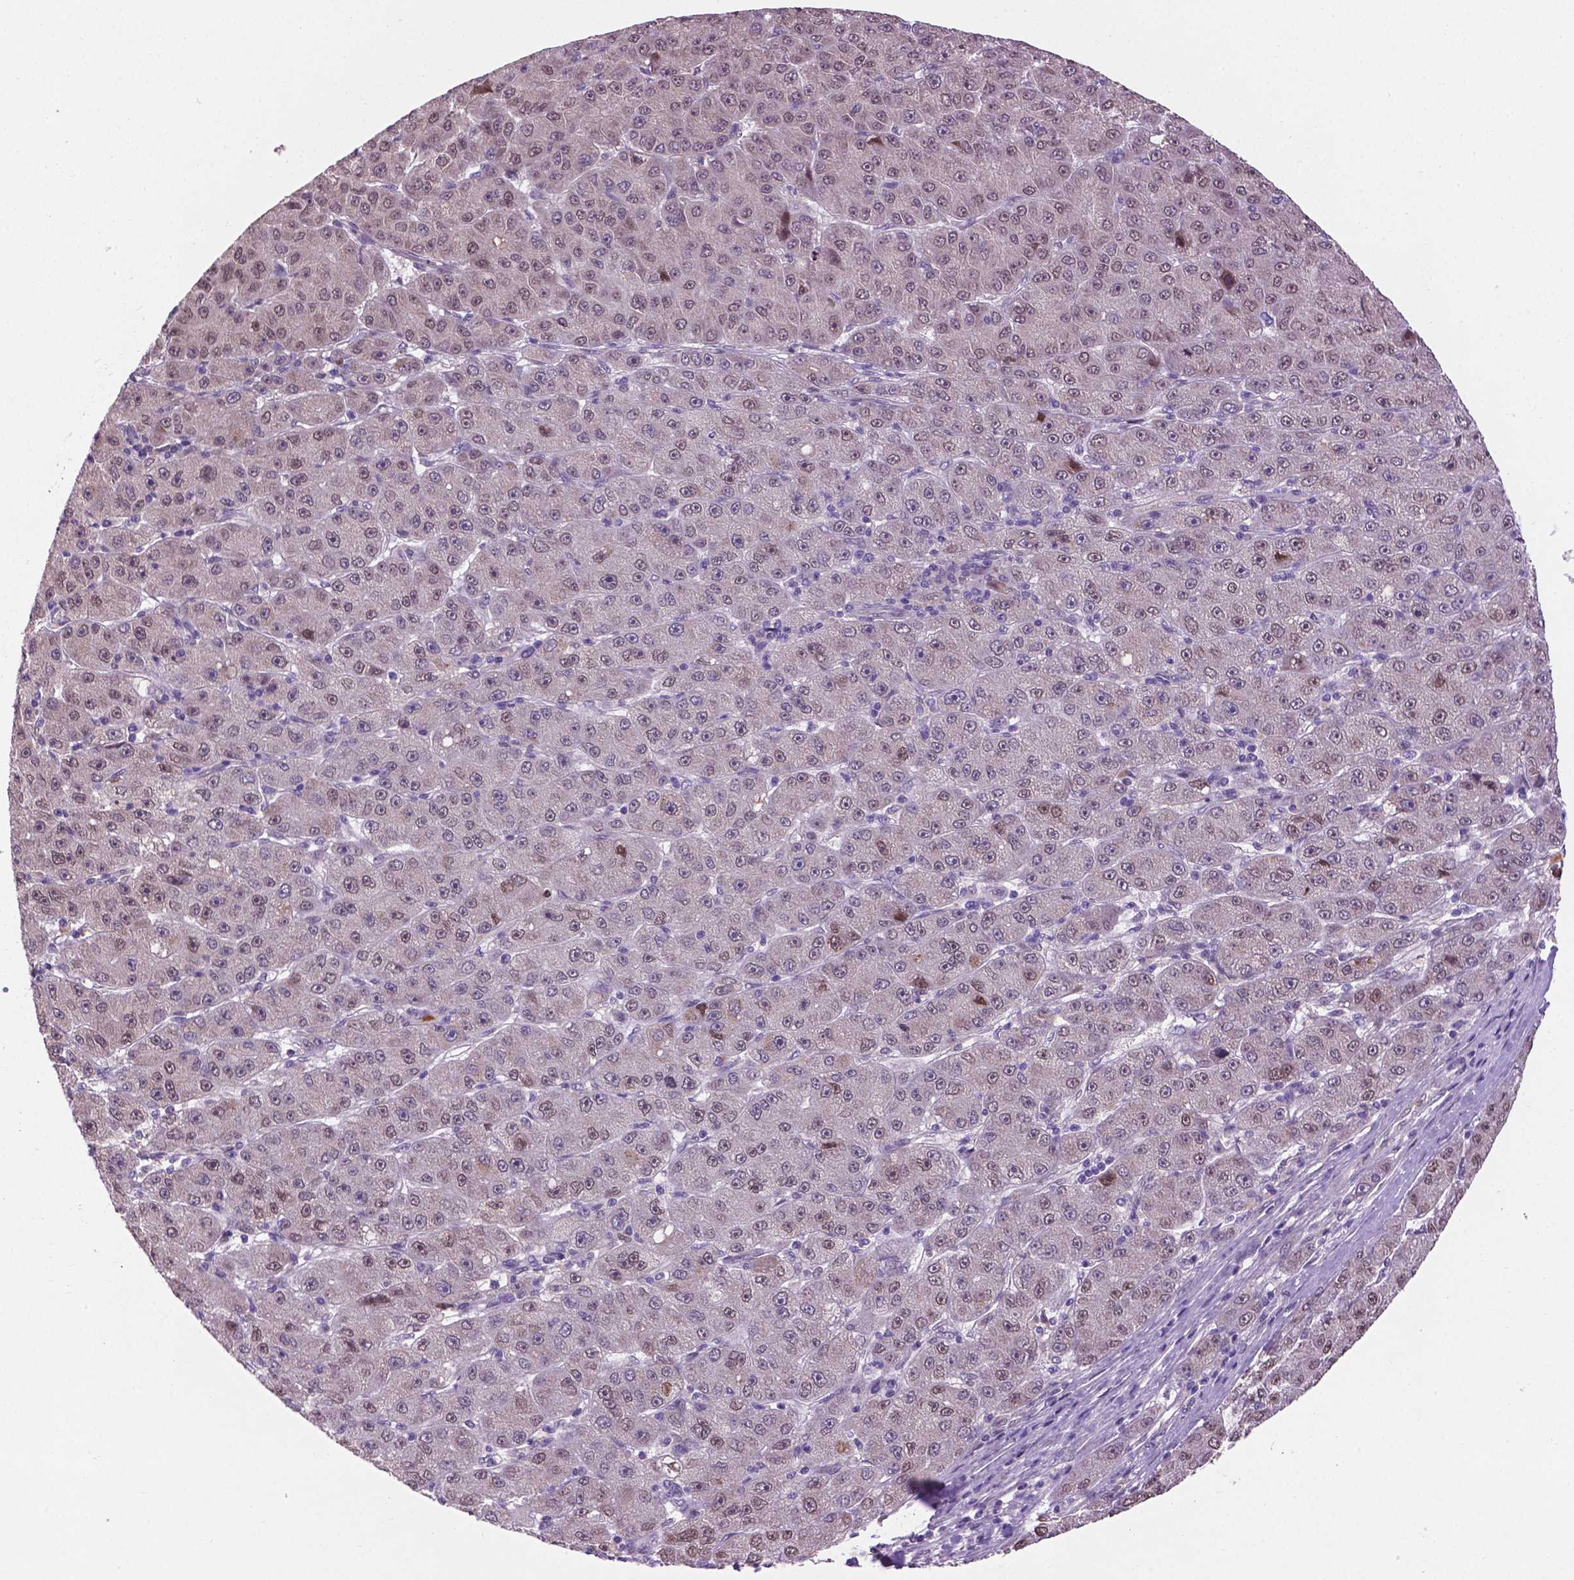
{"staining": {"intensity": "weak", "quantity": "25%-75%", "location": "nuclear"}, "tissue": "liver cancer", "cell_type": "Tumor cells", "image_type": "cancer", "snomed": [{"axis": "morphology", "description": "Carcinoma, Hepatocellular, NOS"}, {"axis": "topography", "description": "Liver"}], "caption": "A high-resolution micrograph shows immunohistochemistry staining of hepatocellular carcinoma (liver), which displays weak nuclear staining in about 25%-75% of tumor cells. (DAB = brown stain, brightfield microscopy at high magnification).", "gene": "IRF6", "patient": {"sex": "male", "age": 67}}